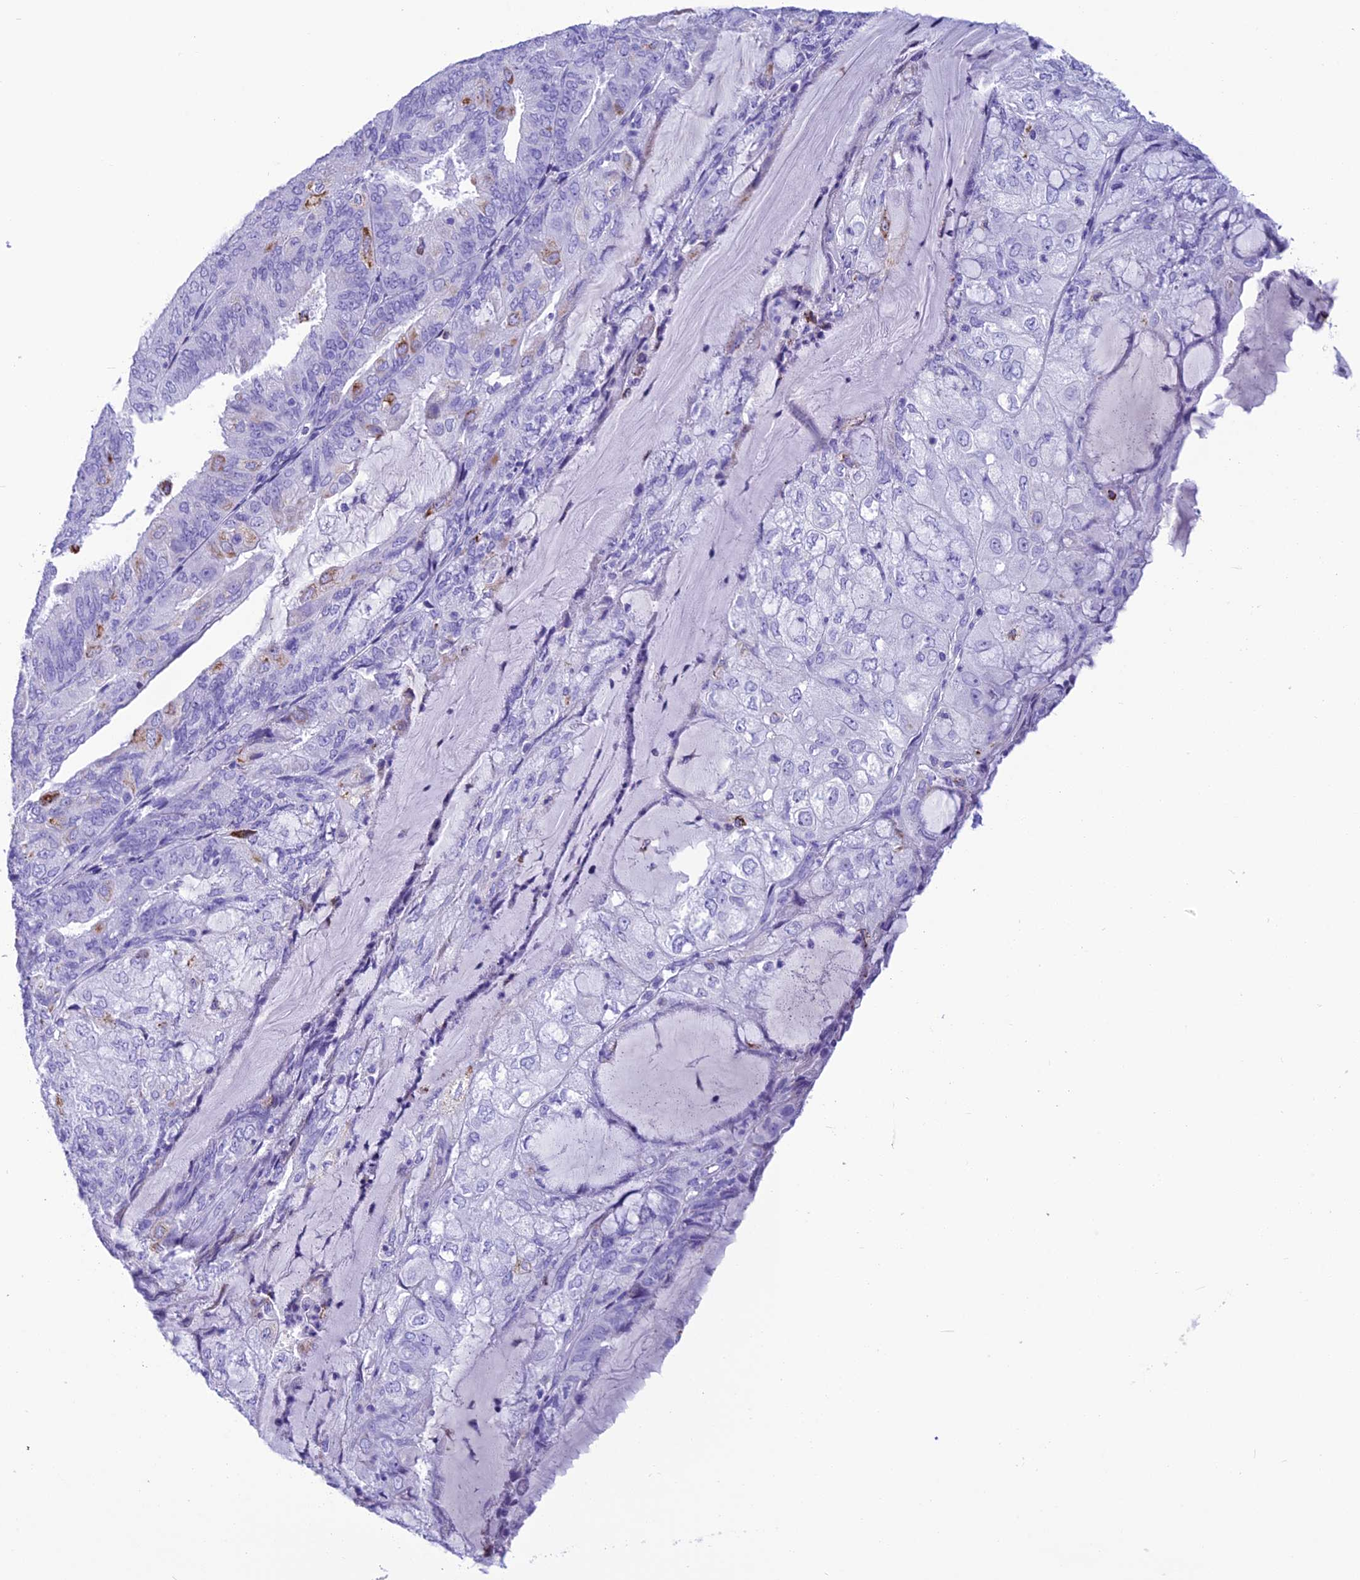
{"staining": {"intensity": "moderate", "quantity": "<25%", "location": "cytoplasmic/membranous"}, "tissue": "endometrial cancer", "cell_type": "Tumor cells", "image_type": "cancer", "snomed": [{"axis": "morphology", "description": "Adenocarcinoma, NOS"}, {"axis": "topography", "description": "Endometrium"}], "caption": "Moderate cytoplasmic/membranous protein expression is appreciated in approximately <25% of tumor cells in endometrial adenocarcinoma.", "gene": "TRAM1L1", "patient": {"sex": "female", "age": 81}}